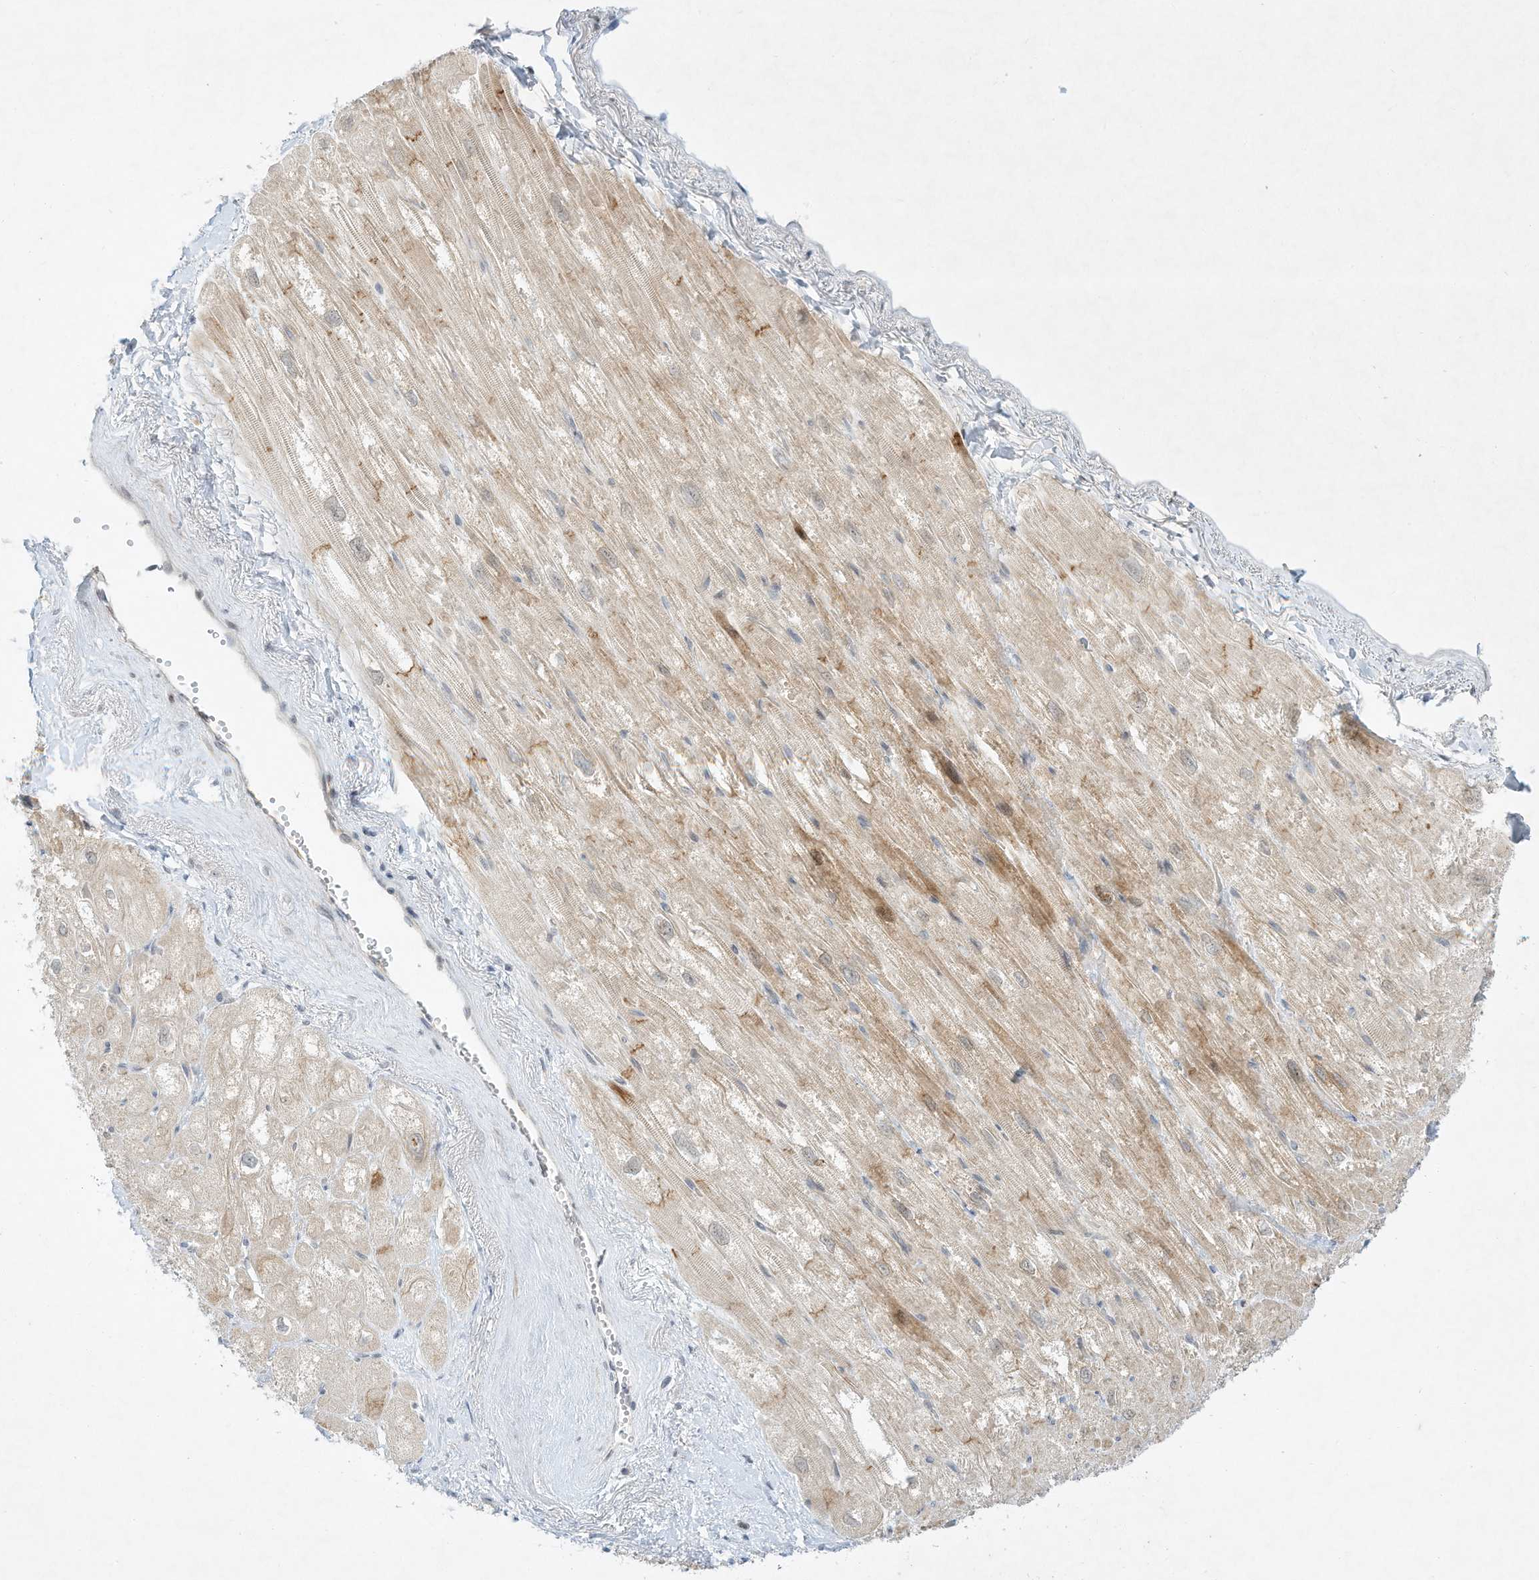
{"staining": {"intensity": "moderate", "quantity": "25%-75%", "location": "cytoplasmic/membranous"}, "tissue": "heart muscle", "cell_type": "Cardiomyocytes", "image_type": "normal", "snomed": [{"axis": "morphology", "description": "Normal tissue, NOS"}, {"axis": "topography", "description": "Heart"}], "caption": "Protein staining shows moderate cytoplasmic/membranous positivity in approximately 25%-75% of cardiomyocytes in normal heart muscle.", "gene": "PAK6", "patient": {"sex": "male", "age": 50}}